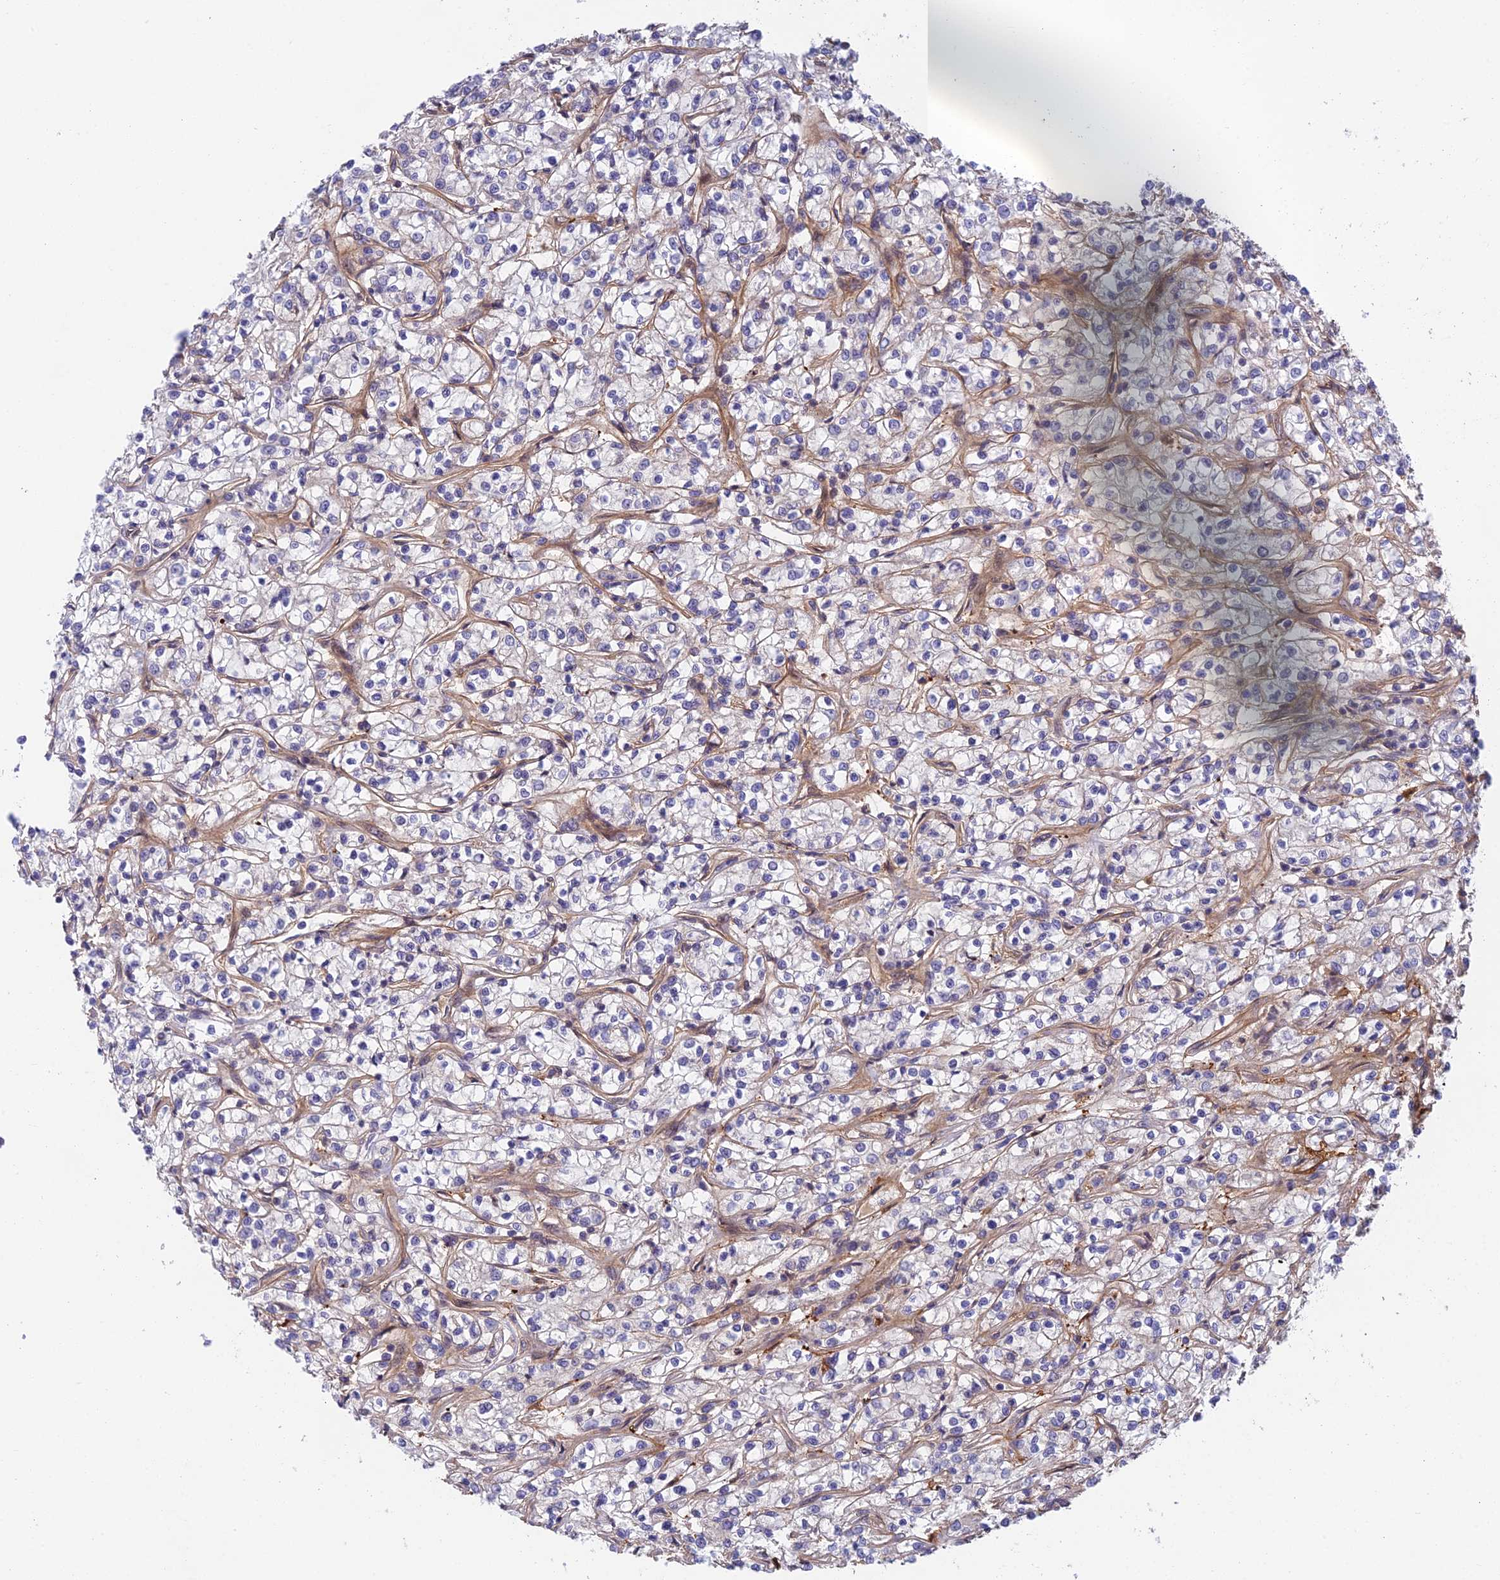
{"staining": {"intensity": "negative", "quantity": "none", "location": "none"}, "tissue": "renal cancer", "cell_type": "Tumor cells", "image_type": "cancer", "snomed": [{"axis": "morphology", "description": "Adenocarcinoma, NOS"}, {"axis": "topography", "description": "Kidney"}], "caption": "High magnification brightfield microscopy of renal cancer stained with DAB (3,3'-diaminobenzidine) (brown) and counterstained with hematoxylin (blue): tumor cells show no significant staining. The staining is performed using DAB brown chromogen with nuclei counter-stained in using hematoxylin.", "gene": "NSMCE1", "patient": {"sex": "female", "age": 59}}